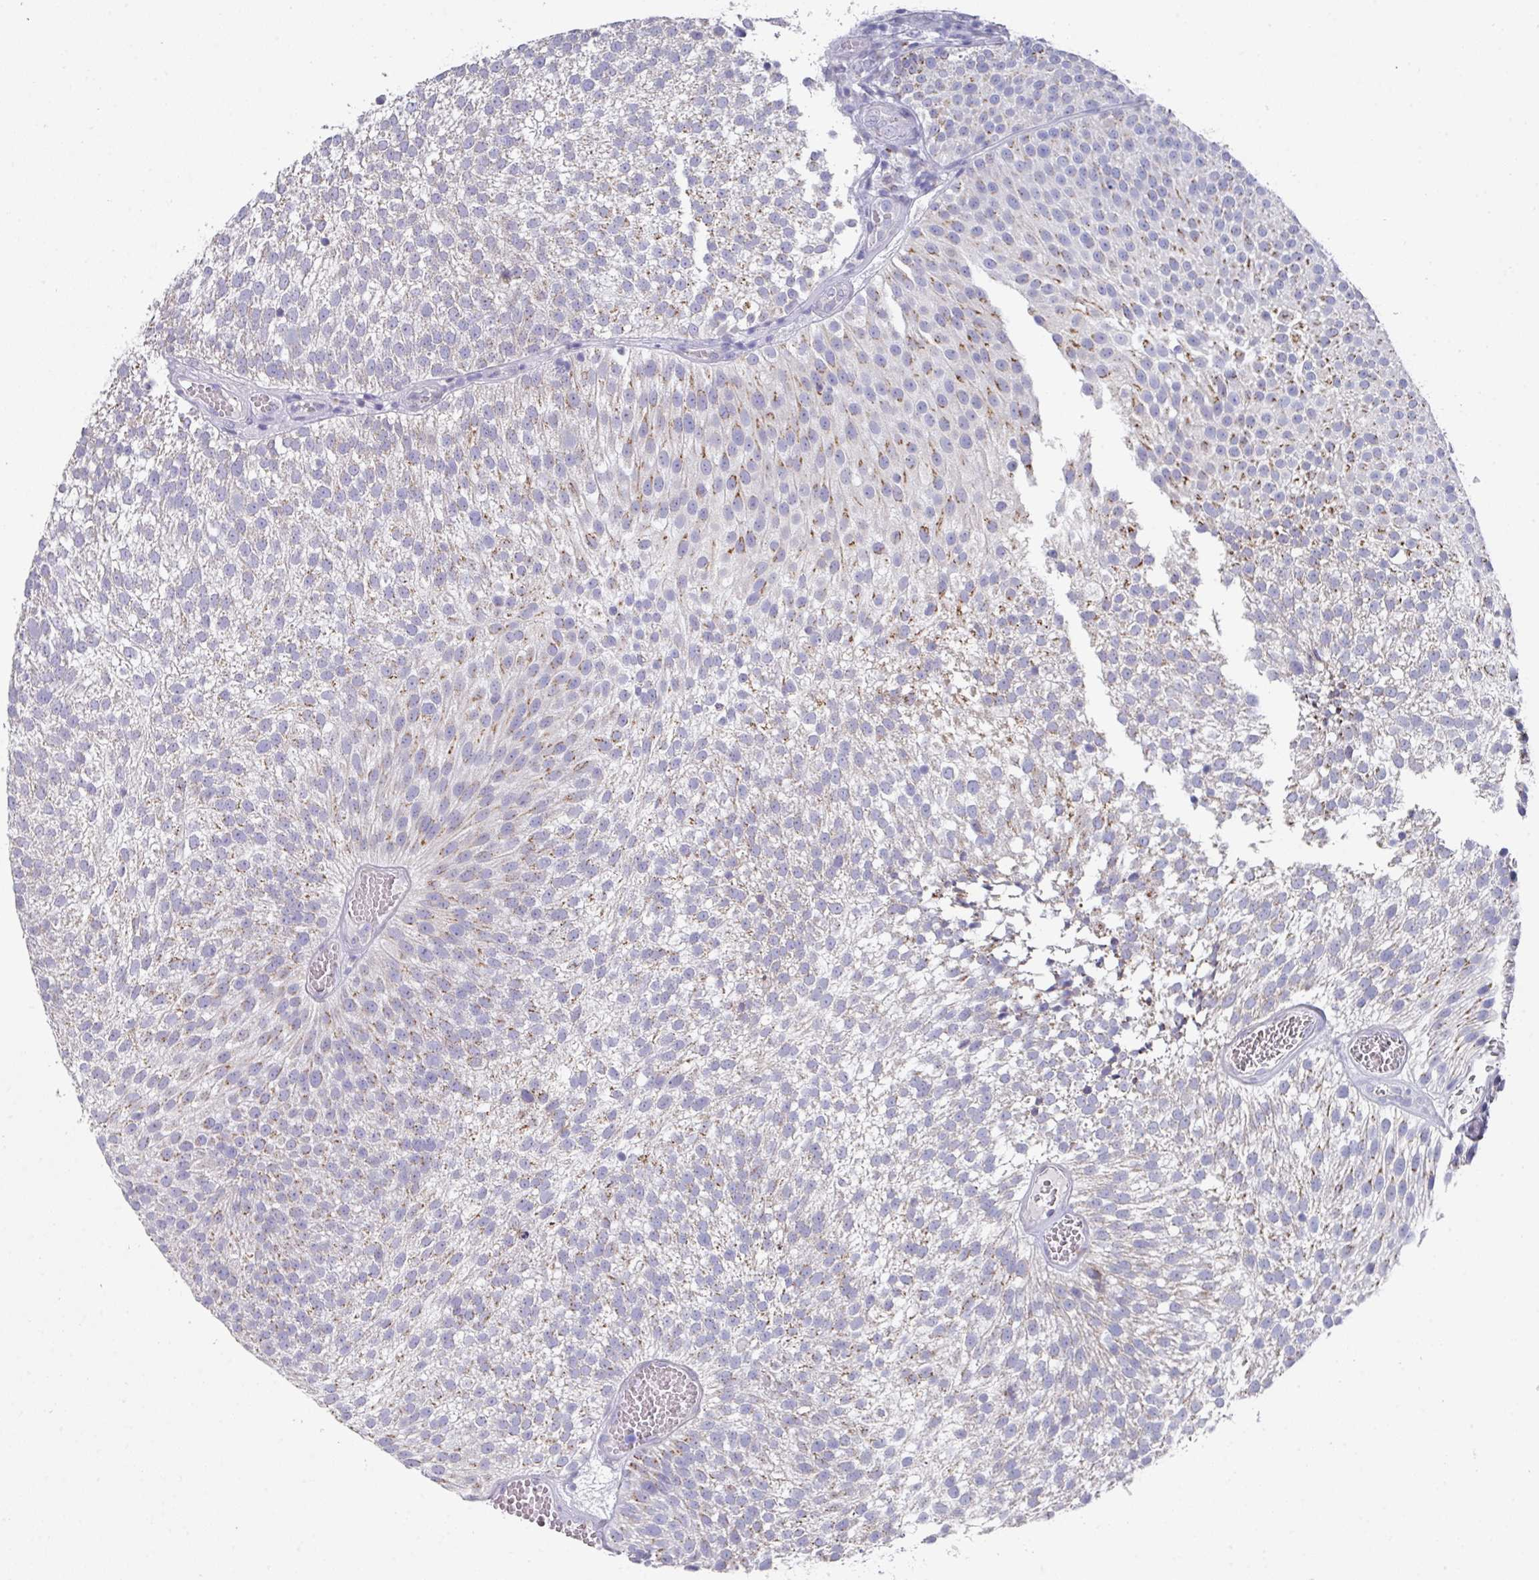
{"staining": {"intensity": "weak", "quantity": "25%-75%", "location": "cytoplasmic/membranous"}, "tissue": "urothelial cancer", "cell_type": "Tumor cells", "image_type": "cancer", "snomed": [{"axis": "morphology", "description": "Urothelial carcinoma, Low grade"}, {"axis": "topography", "description": "Urinary bladder"}], "caption": "Urothelial cancer stained with a brown dye reveals weak cytoplasmic/membranous positive expression in about 25%-75% of tumor cells.", "gene": "VKORC1L1", "patient": {"sex": "female", "age": 79}}